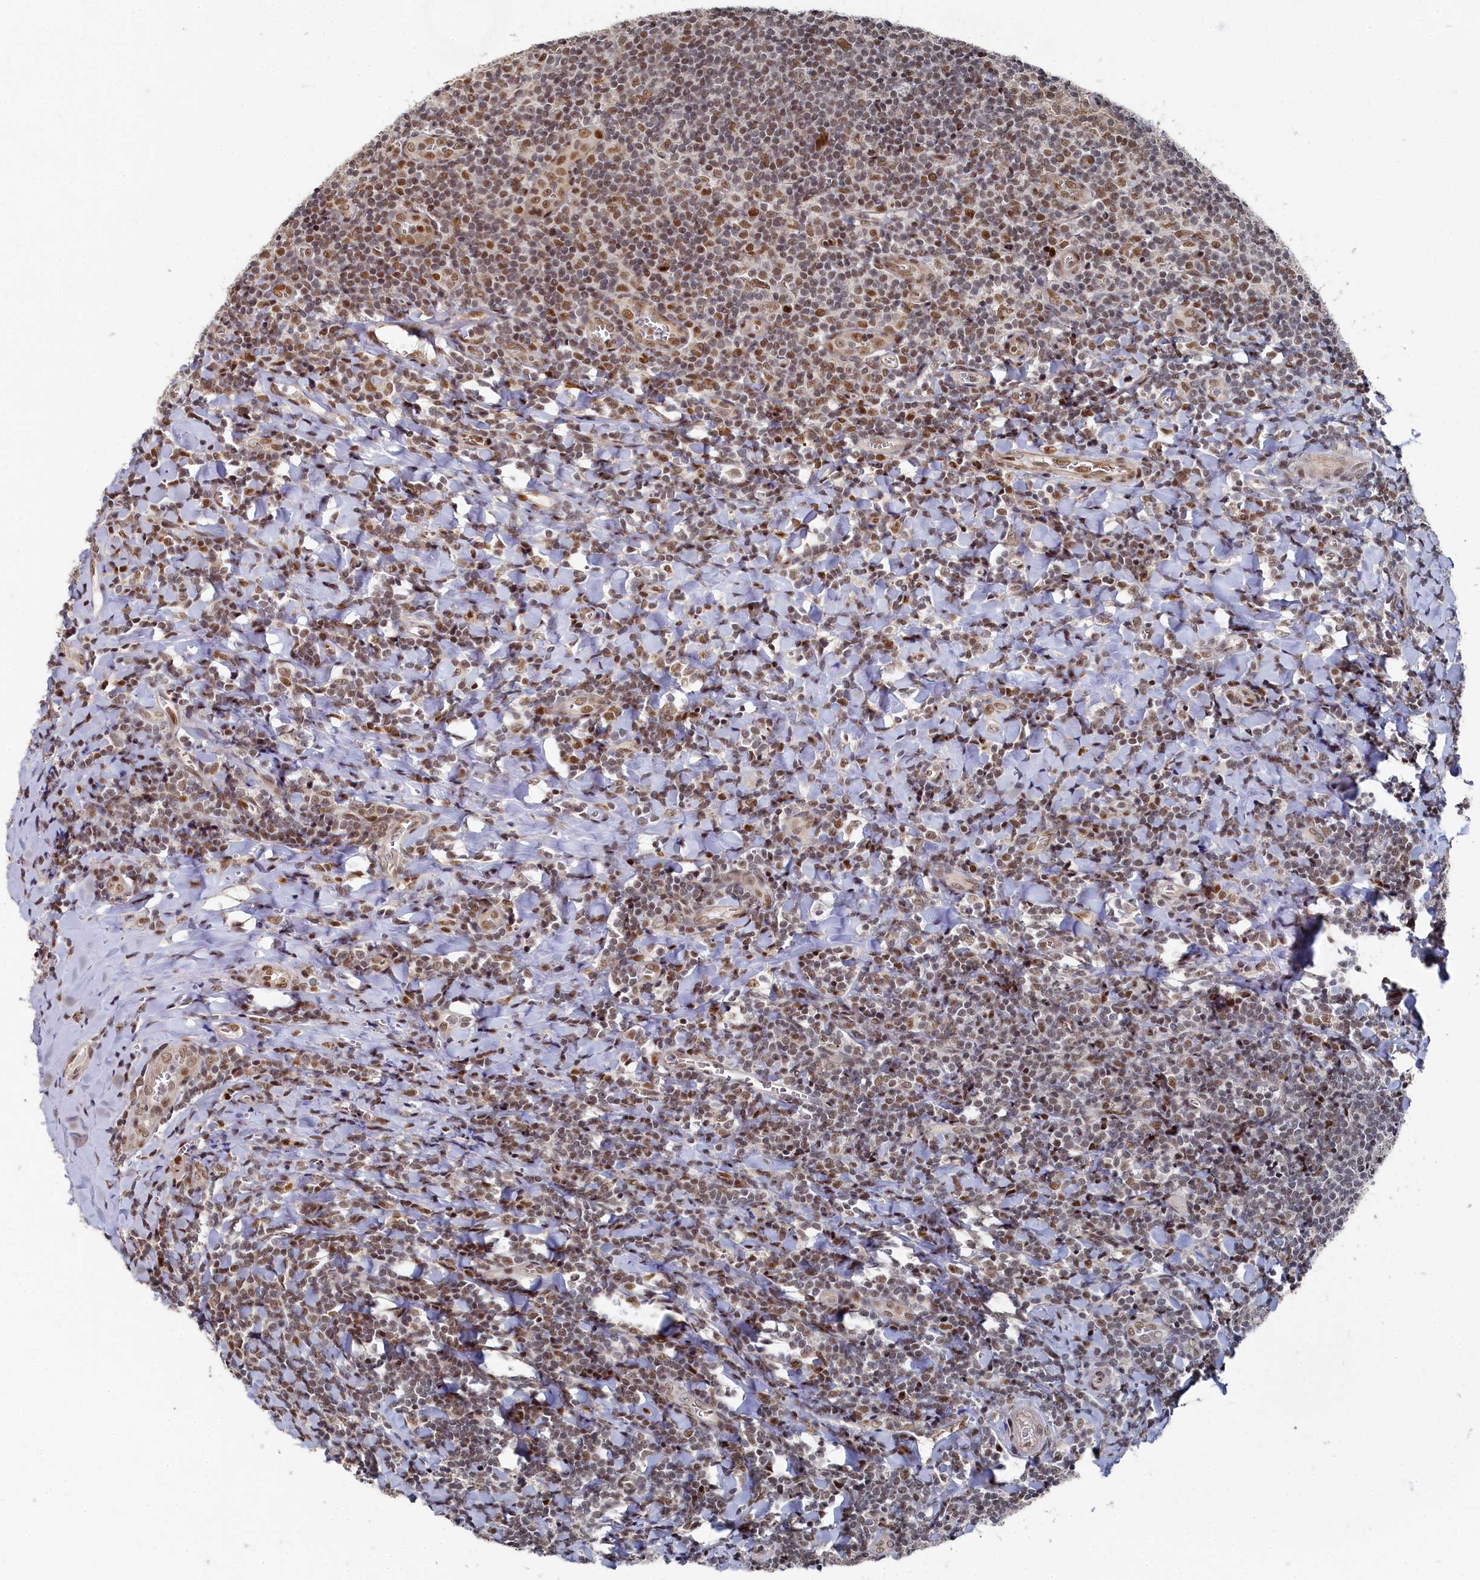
{"staining": {"intensity": "moderate", "quantity": ">75%", "location": "nuclear"}, "tissue": "tonsil", "cell_type": "Germinal center cells", "image_type": "normal", "snomed": [{"axis": "morphology", "description": "Normal tissue, NOS"}, {"axis": "topography", "description": "Tonsil"}], "caption": "Immunohistochemistry (IHC) (DAB (3,3'-diaminobenzidine)) staining of unremarkable tonsil reveals moderate nuclear protein staining in approximately >75% of germinal center cells. The protein of interest is shown in brown color, while the nuclei are stained blue.", "gene": "BUB3", "patient": {"sex": "male", "age": 27}}